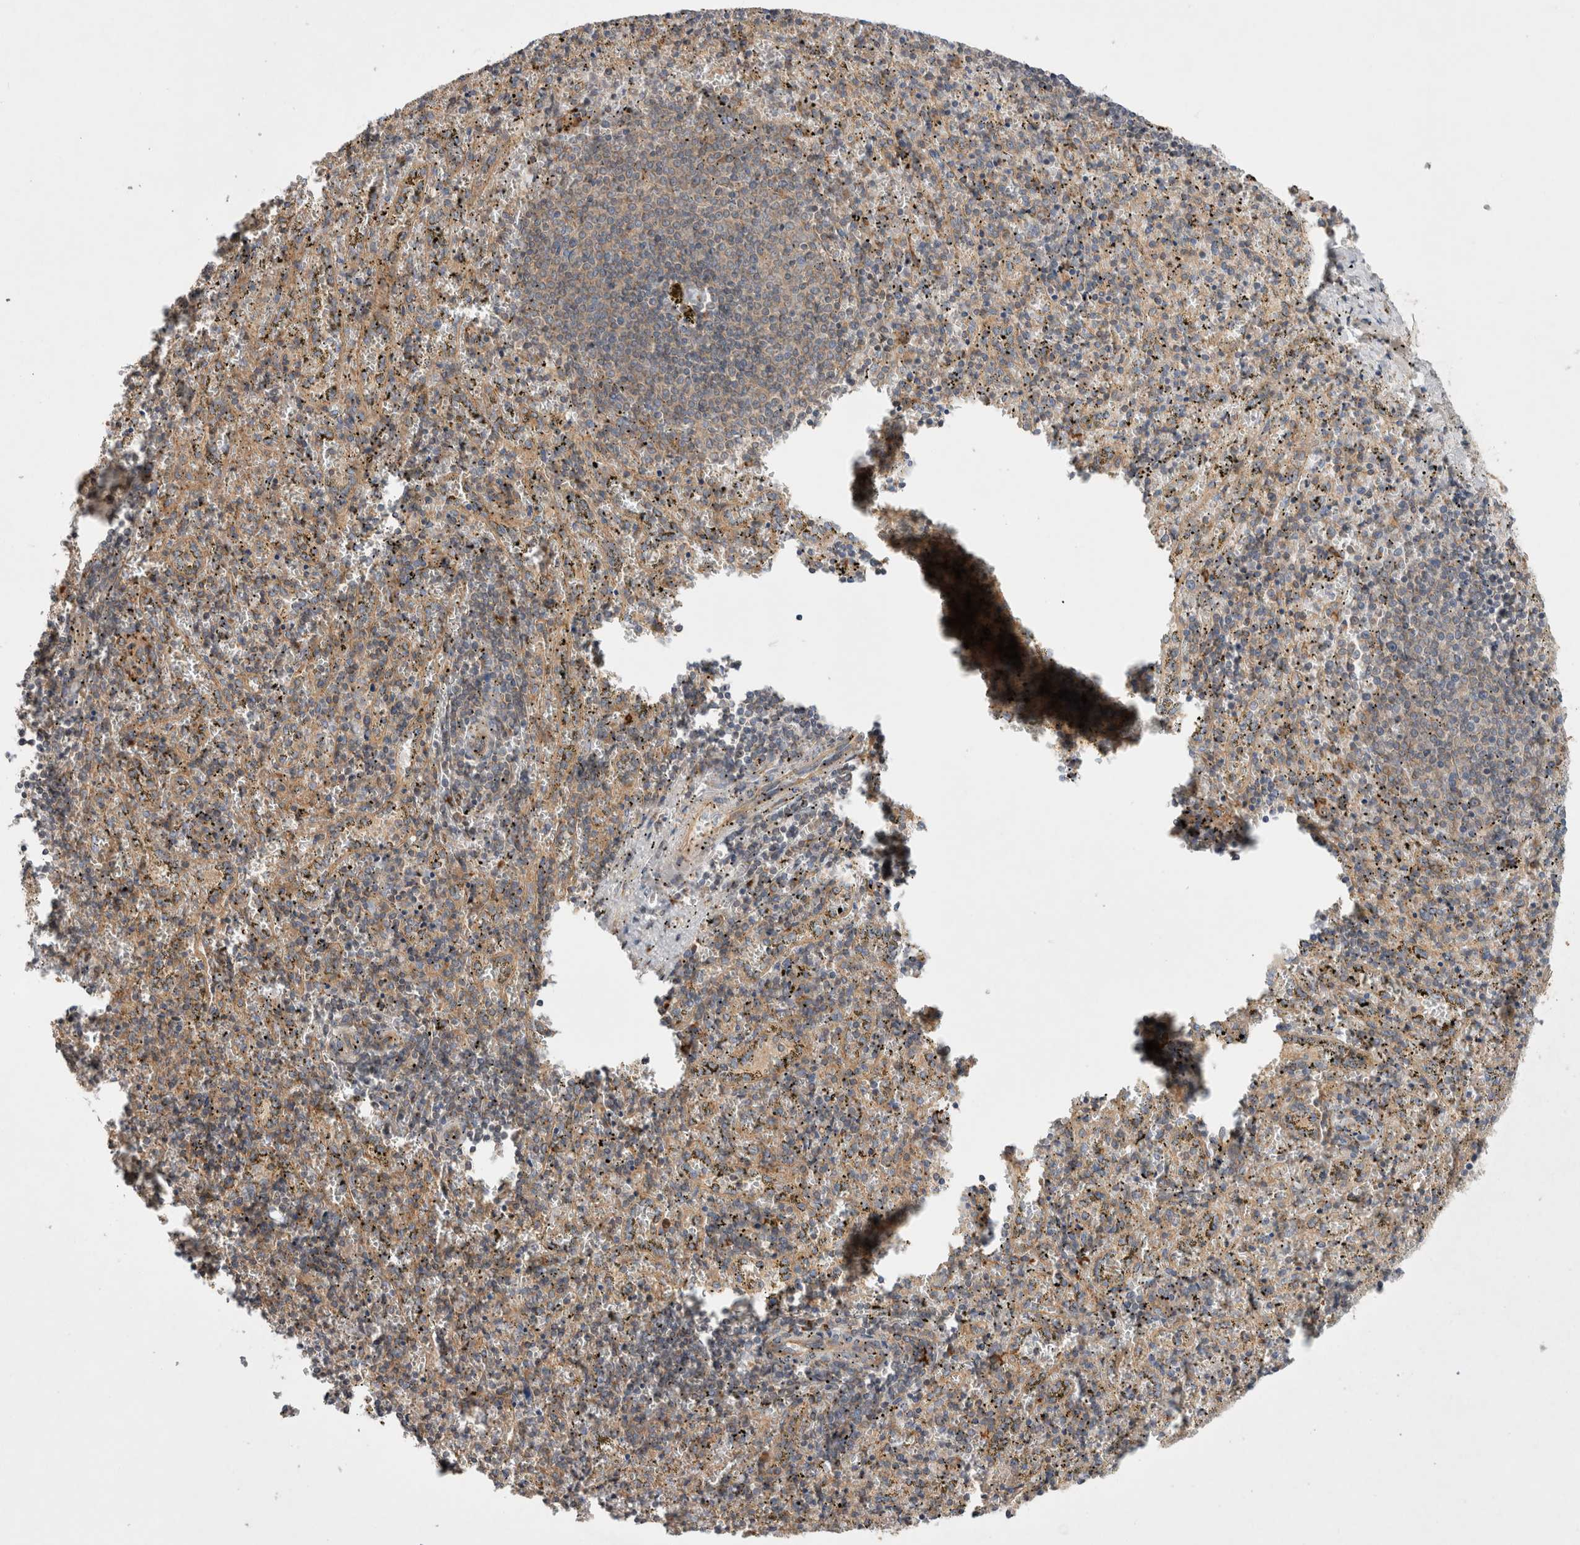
{"staining": {"intensity": "weak", "quantity": "25%-75%", "location": "cytoplasmic/membranous"}, "tissue": "spleen", "cell_type": "Cells in red pulp", "image_type": "normal", "snomed": [{"axis": "morphology", "description": "Normal tissue, NOS"}, {"axis": "topography", "description": "Spleen"}], "caption": "Unremarkable spleen displays weak cytoplasmic/membranous expression in approximately 25%-75% of cells in red pulp, visualized by immunohistochemistry.", "gene": "PDCD10", "patient": {"sex": "male", "age": 11}}